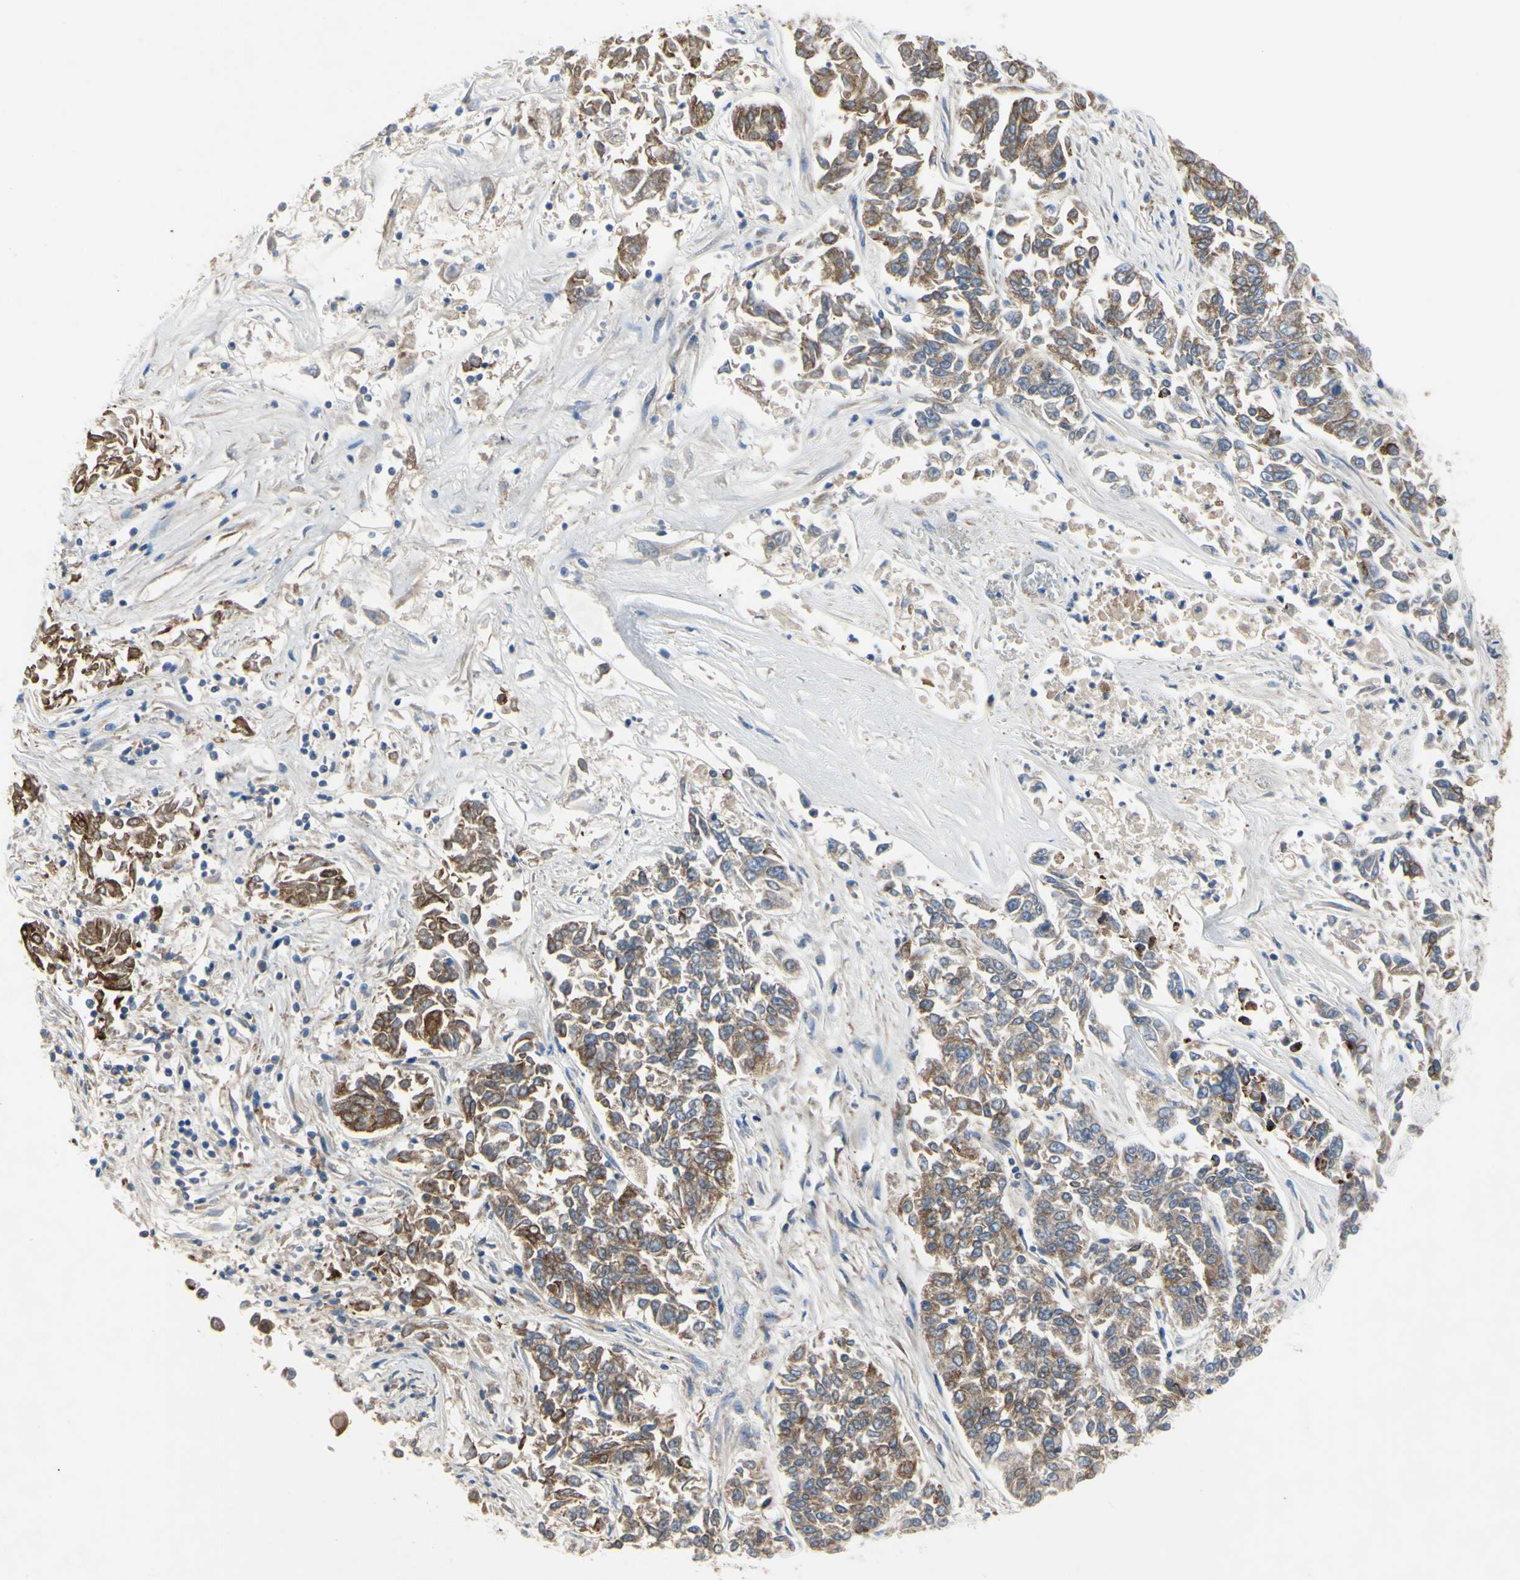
{"staining": {"intensity": "moderate", "quantity": ">75%", "location": "cytoplasmic/membranous"}, "tissue": "lung cancer", "cell_type": "Tumor cells", "image_type": "cancer", "snomed": [{"axis": "morphology", "description": "Adenocarcinoma, NOS"}, {"axis": "topography", "description": "Lung"}], "caption": "Brown immunohistochemical staining in human adenocarcinoma (lung) demonstrates moderate cytoplasmic/membranous staining in about >75% of tumor cells.", "gene": "XIAP", "patient": {"sex": "male", "age": 84}}